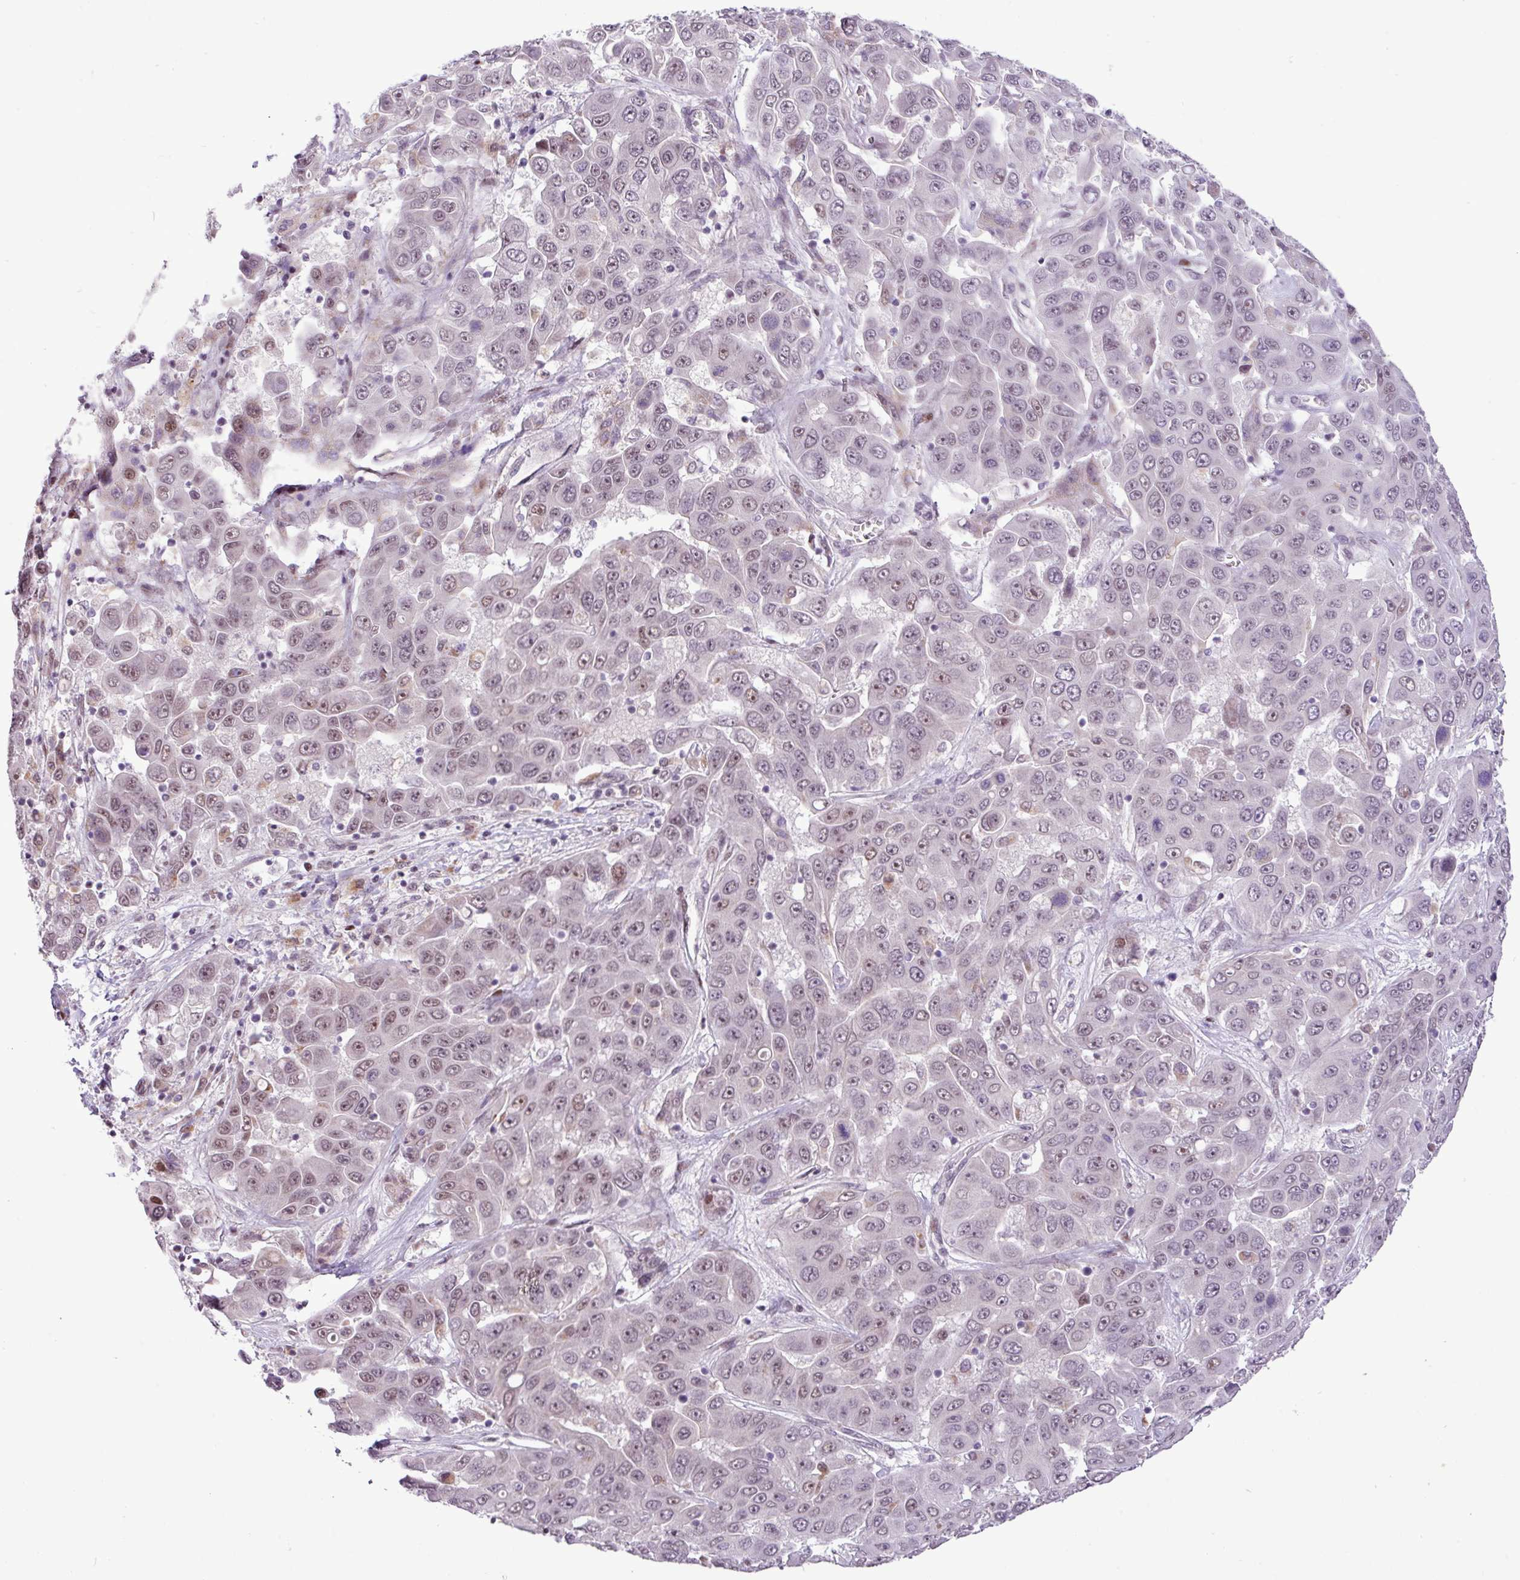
{"staining": {"intensity": "weak", "quantity": "25%-75%", "location": "nuclear"}, "tissue": "liver cancer", "cell_type": "Tumor cells", "image_type": "cancer", "snomed": [{"axis": "morphology", "description": "Cholangiocarcinoma"}, {"axis": "topography", "description": "Liver"}], "caption": "IHC (DAB) staining of human liver cancer demonstrates weak nuclear protein expression in approximately 25%-75% of tumor cells. Nuclei are stained in blue.", "gene": "ZNF354A", "patient": {"sex": "female", "age": 52}}